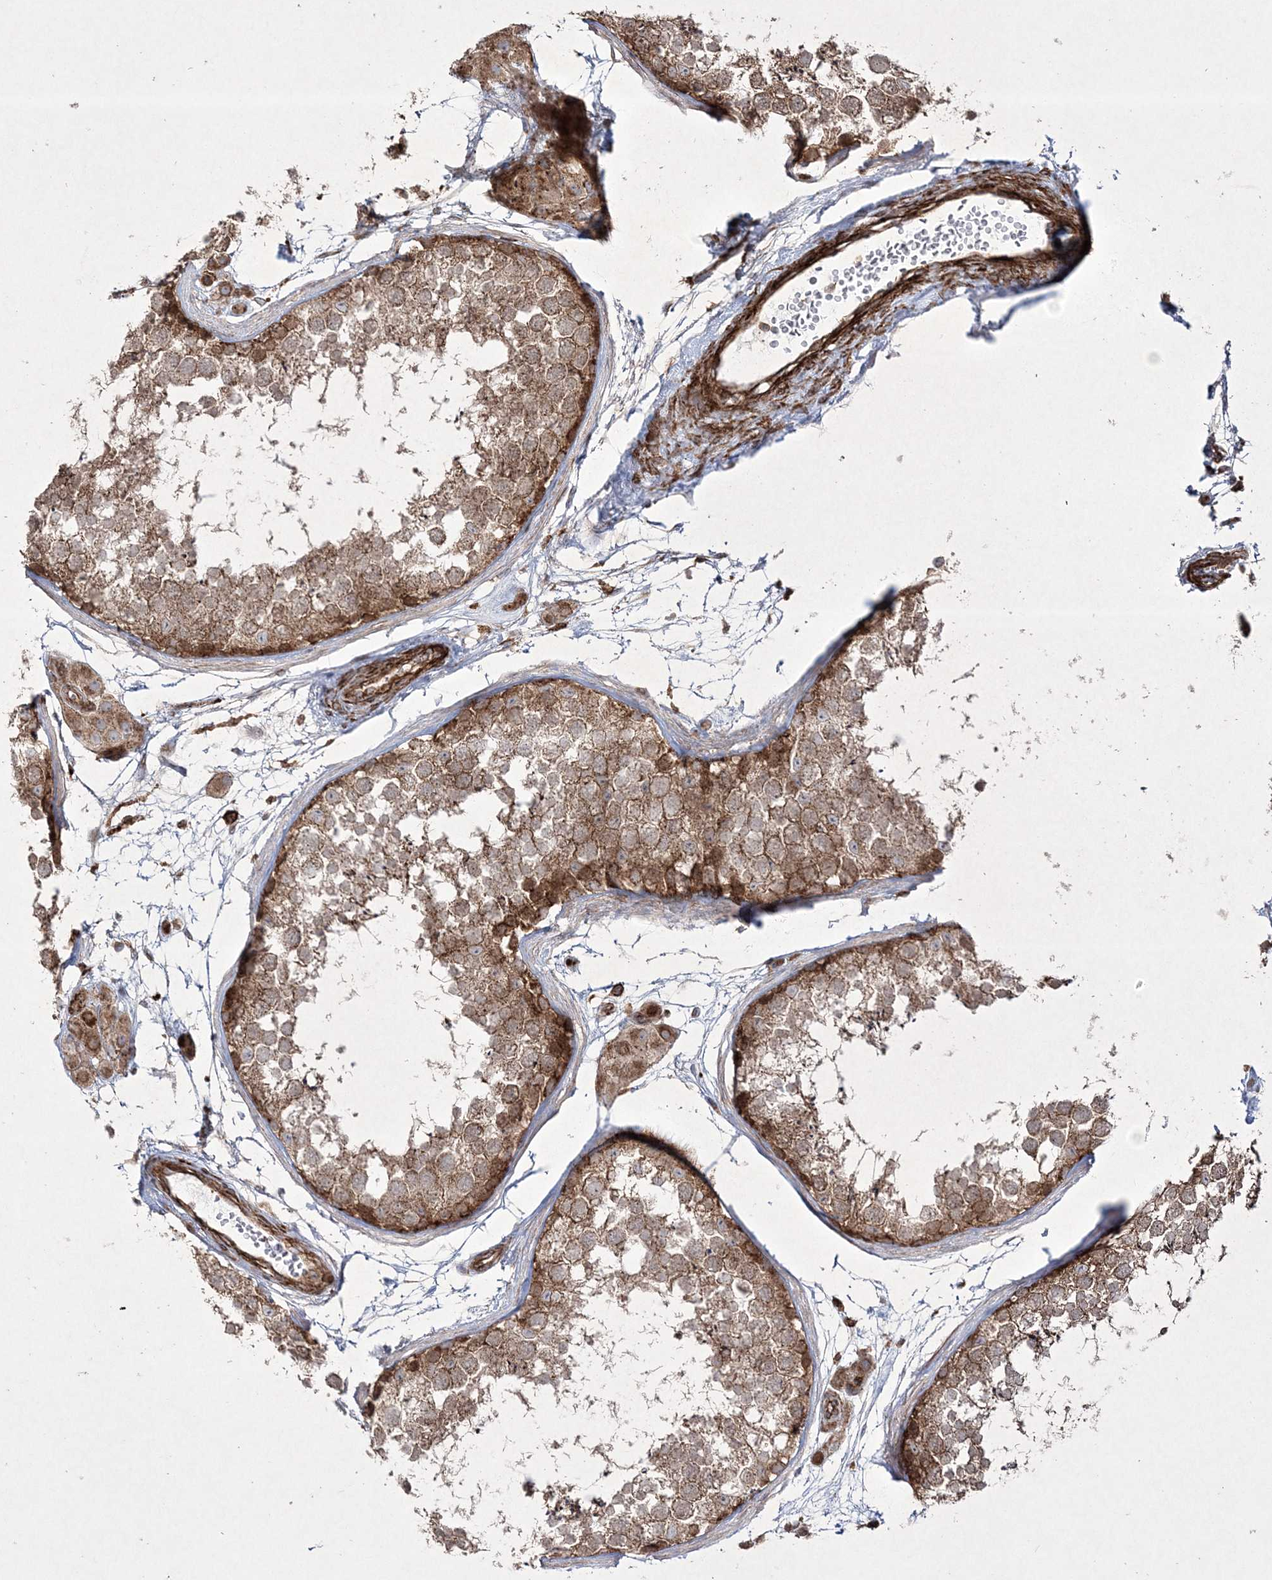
{"staining": {"intensity": "moderate", "quantity": ">75%", "location": "cytoplasmic/membranous"}, "tissue": "testis", "cell_type": "Cells in seminiferous ducts", "image_type": "normal", "snomed": [{"axis": "morphology", "description": "Normal tissue, NOS"}, {"axis": "topography", "description": "Testis"}], "caption": "Moderate cytoplasmic/membranous positivity is identified in approximately >75% of cells in seminiferous ducts in normal testis.", "gene": "RICTOR", "patient": {"sex": "male", "age": 56}}